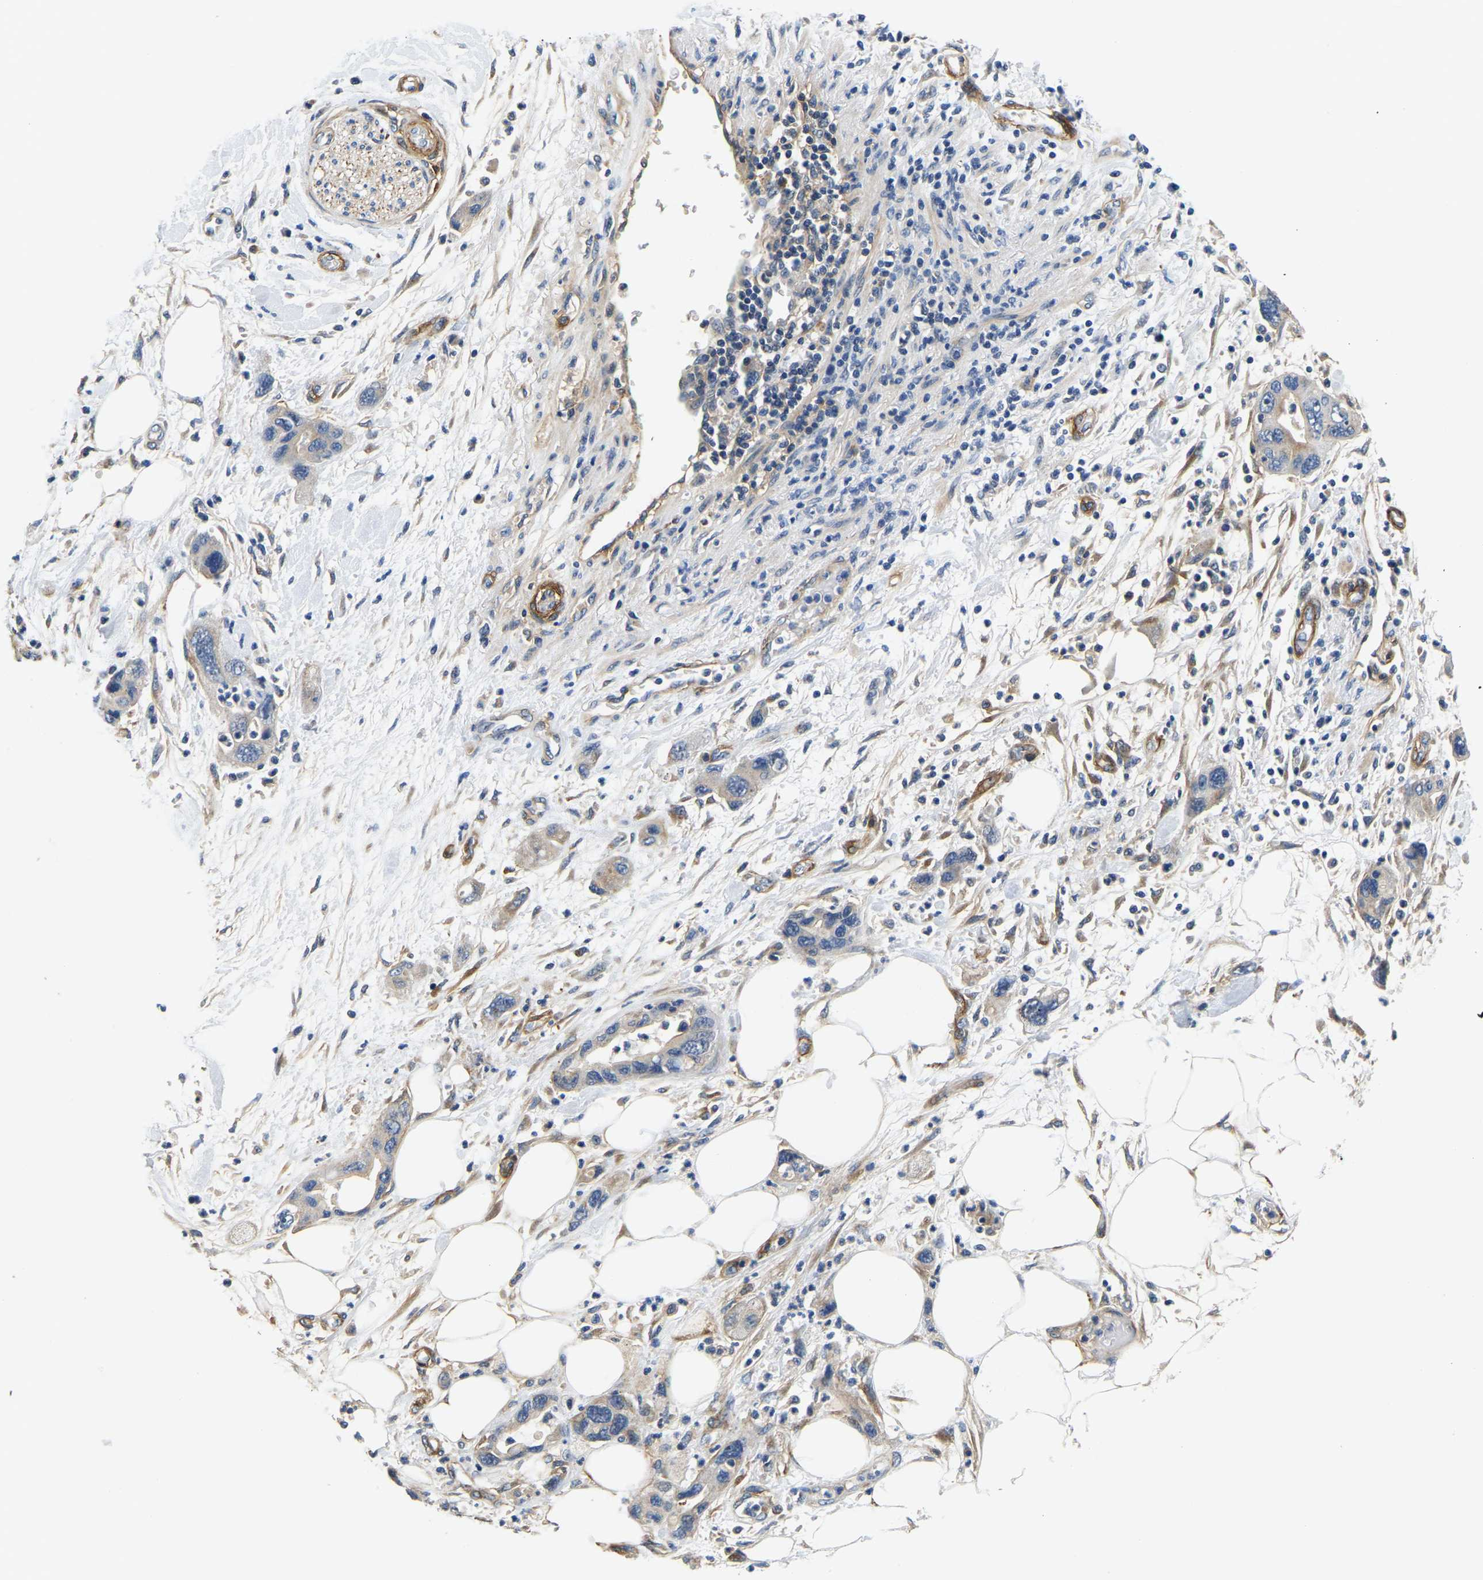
{"staining": {"intensity": "weak", "quantity": "<25%", "location": "cytoplasmic/membranous"}, "tissue": "pancreatic cancer", "cell_type": "Tumor cells", "image_type": "cancer", "snomed": [{"axis": "morphology", "description": "Normal tissue, NOS"}, {"axis": "morphology", "description": "Adenocarcinoma, NOS"}, {"axis": "topography", "description": "Pancreas"}], "caption": "IHC histopathology image of pancreatic cancer stained for a protein (brown), which displays no staining in tumor cells.", "gene": "LIAS", "patient": {"sex": "female", "age": 71}}